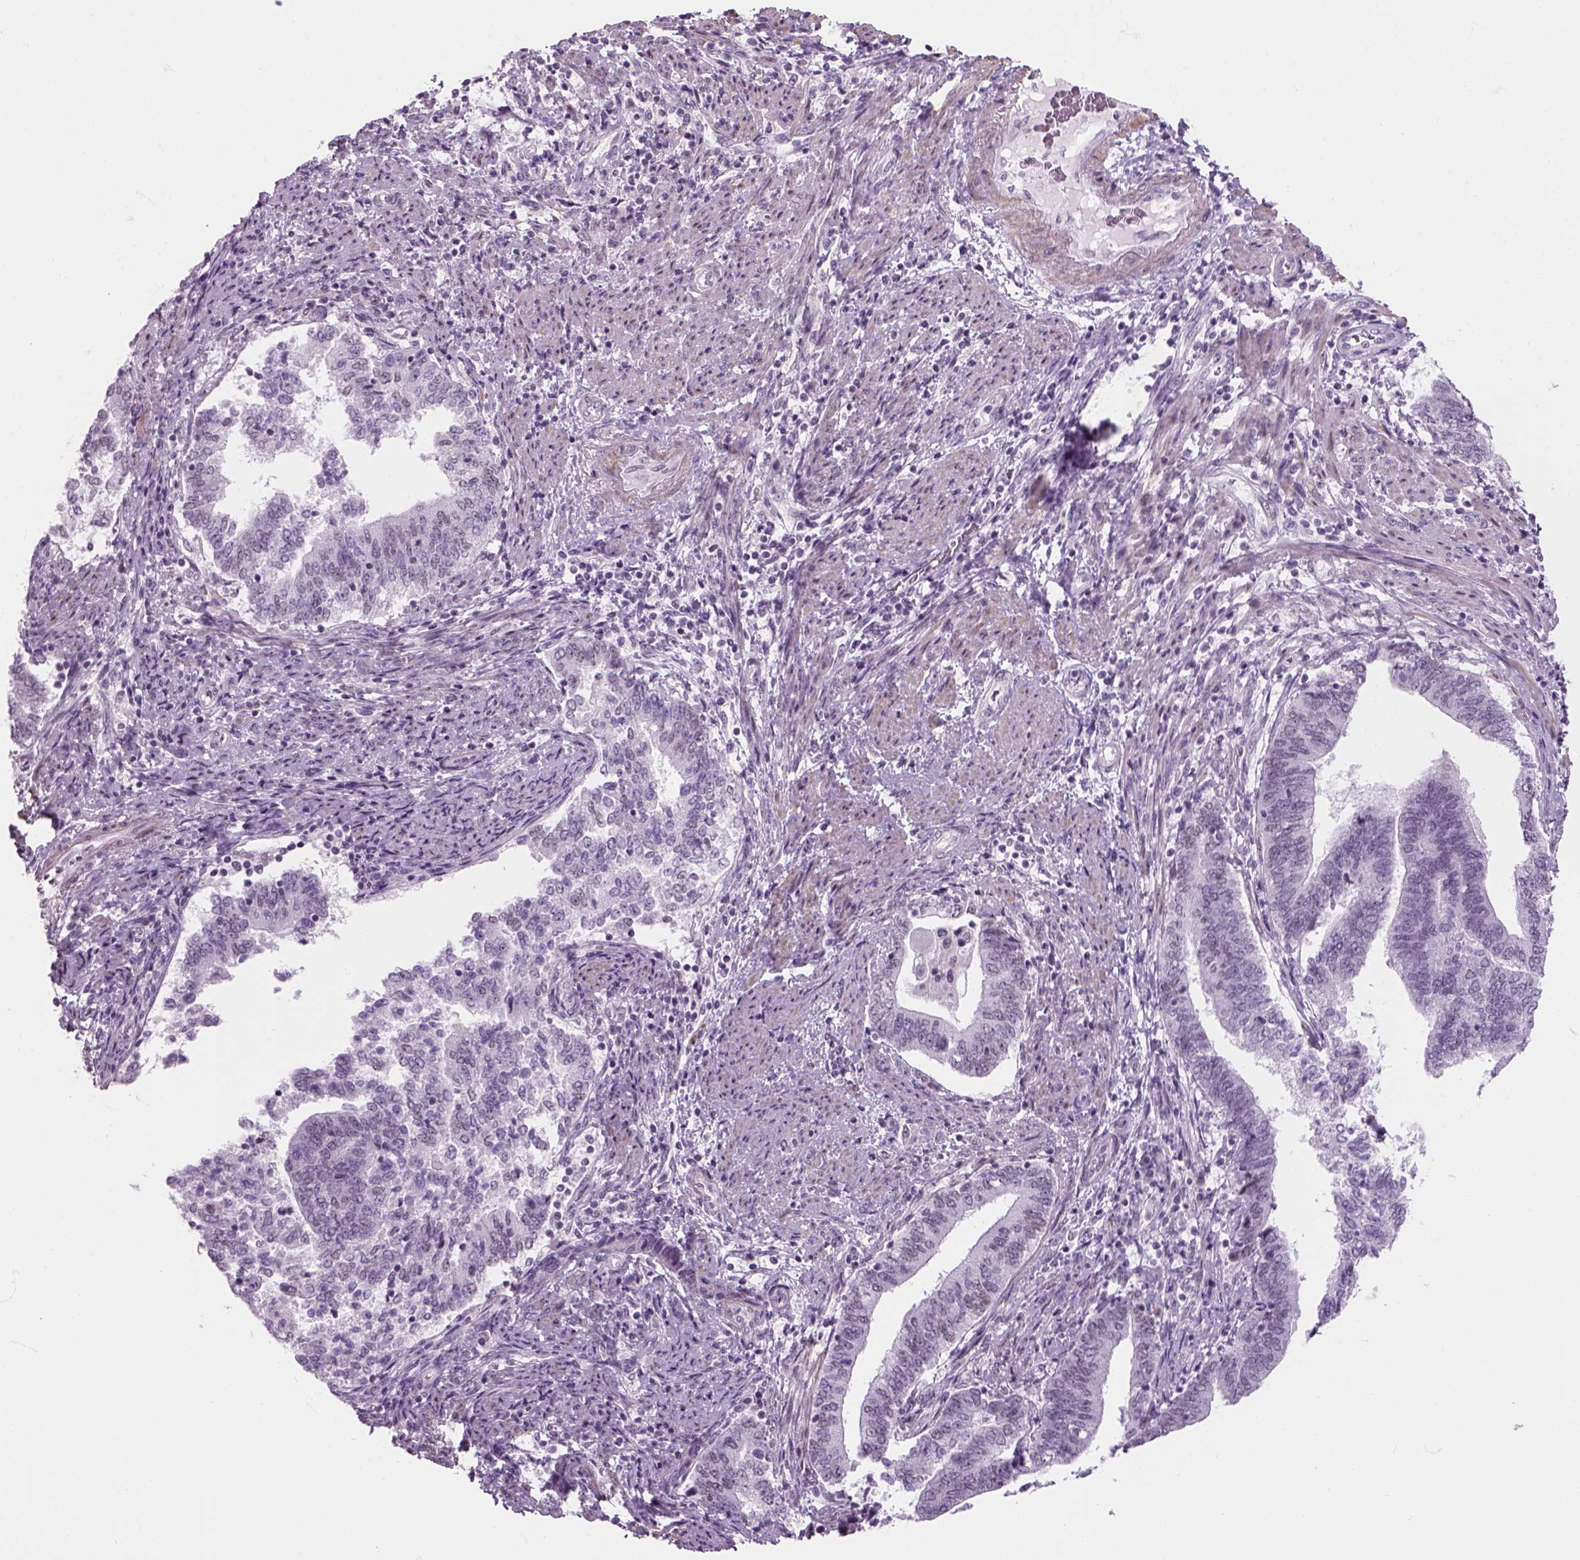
{"staining": {"intensity": "negative", "quantity": "none", "location": "none"}, "tissue": "endometrial cancer", "cell_type": "Tumor cells", "image_type": "cancer", "snomed": [{"axis": "morphology", "description": "Adenocarcinoma, NOS"}, {"axis": "topography", "description": "Endometrium"}], "caption": "This is a histopathology image of IHC staining of endometrial cancer (adenocarcinoma), which shows no positivity in tumor cells. (DAB (3,3'-diaminobenzidine) immunohistochemistry visualized using brightfield microscopy, high magnification).", "gene": "ZNF865", "patient": {"sex": "female", "age": 65}}